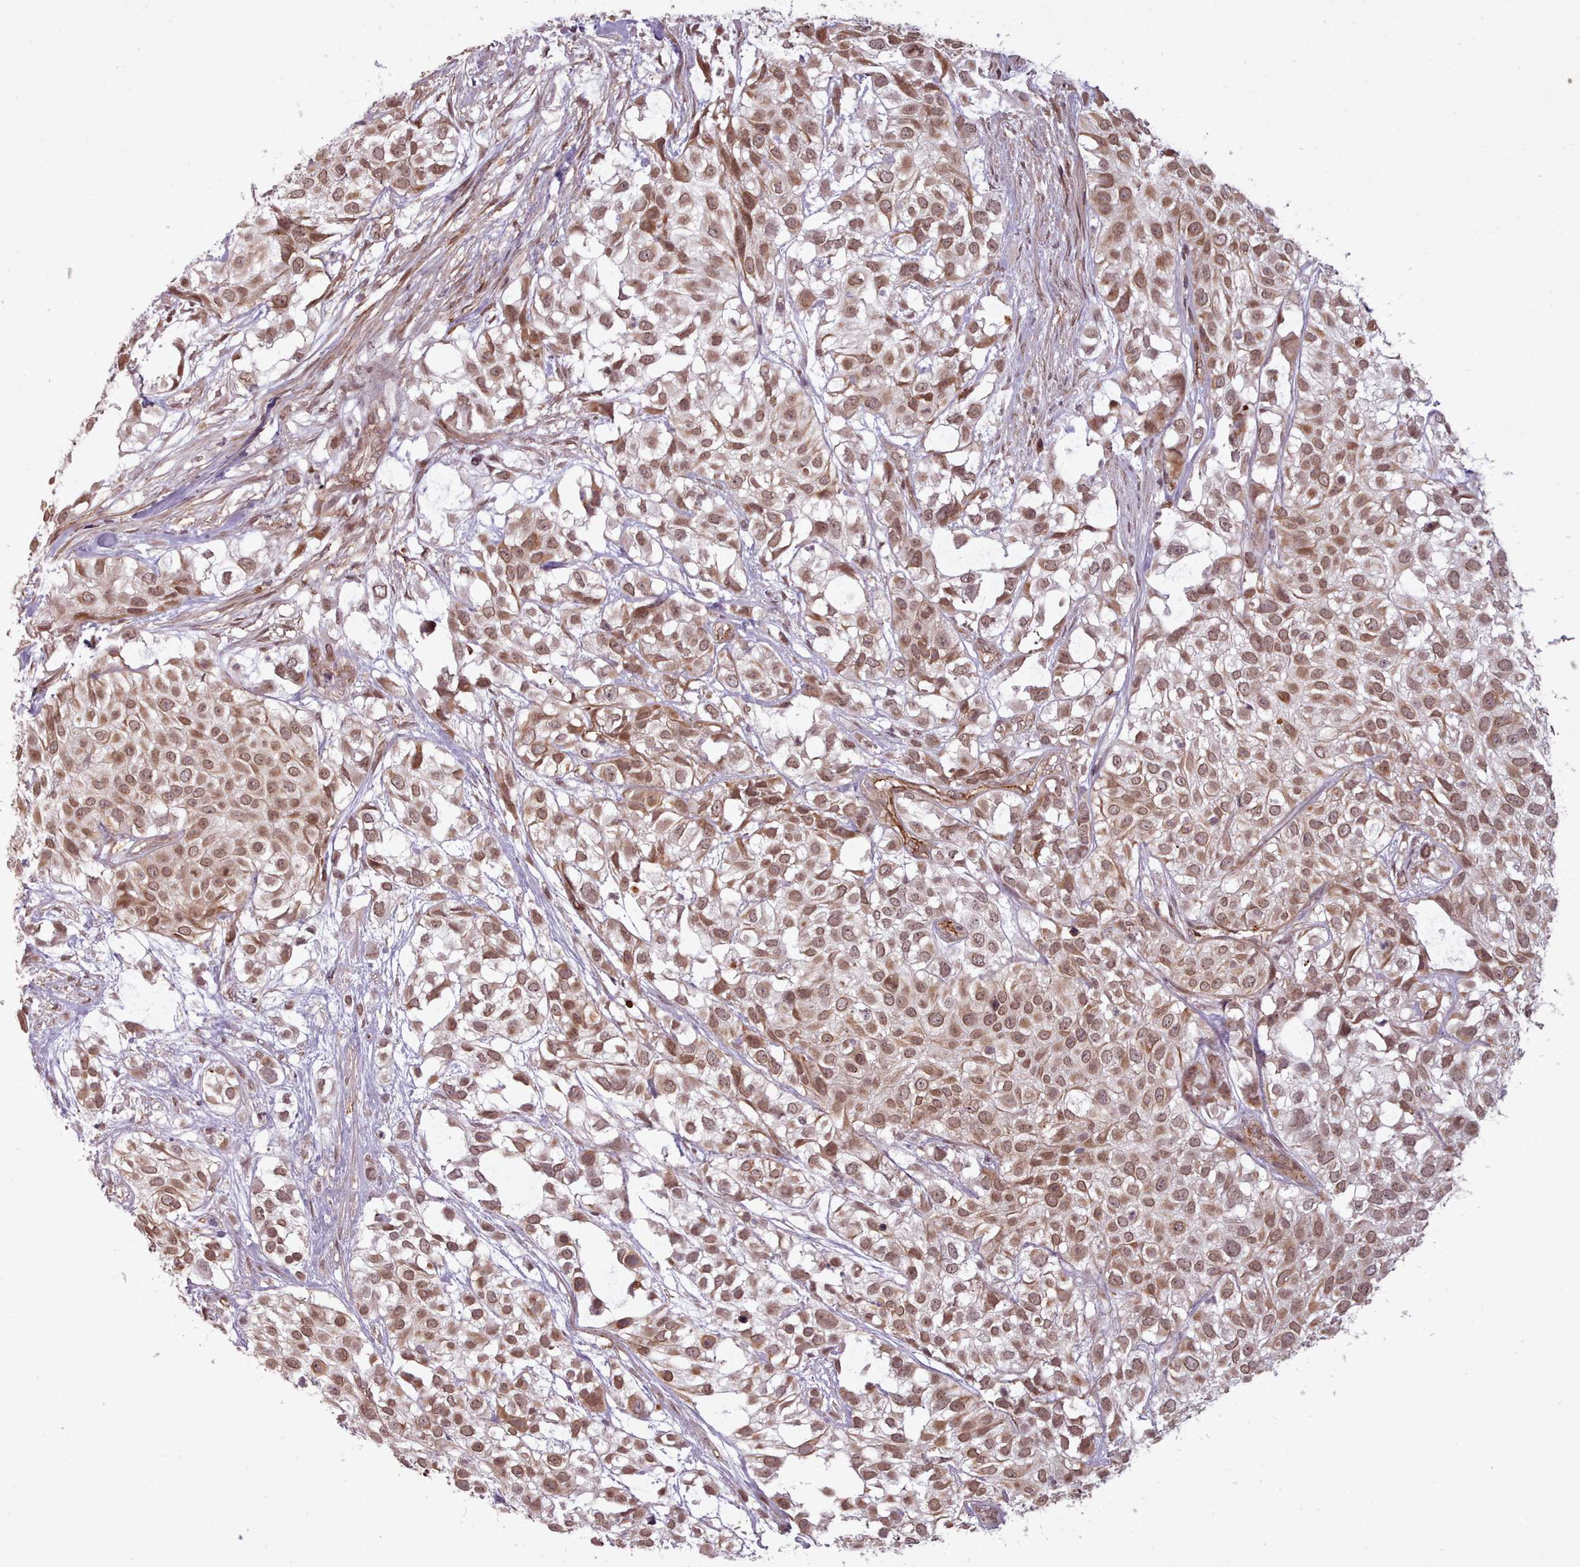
{"staining": {"intensity": "moderate", "quantity": ">75%", "location": "cytoplasmic/membranous,nuclear"}, "tissue": "urothelial cancer", "cell_type": "Tumor cells", "image_type": "cancer", "snomed": [{"axis": "morphology", "description": "Urothelial carcinoma, High grade"}, {"axis": "topography", "description": "Urinary bladder"}], "caption": "Tumor cells reveal medium levels of moderate cytoplasmic/membranous and nuclear positivity in about >75% of cells in human urothelial cancer. (DAB (3,3'-diaminobenzidine) IHC, brown staining for protein, blue staining for nuclei).", "gene": "ZMYM4", "patient": {"sex": "male", "age": 56}}